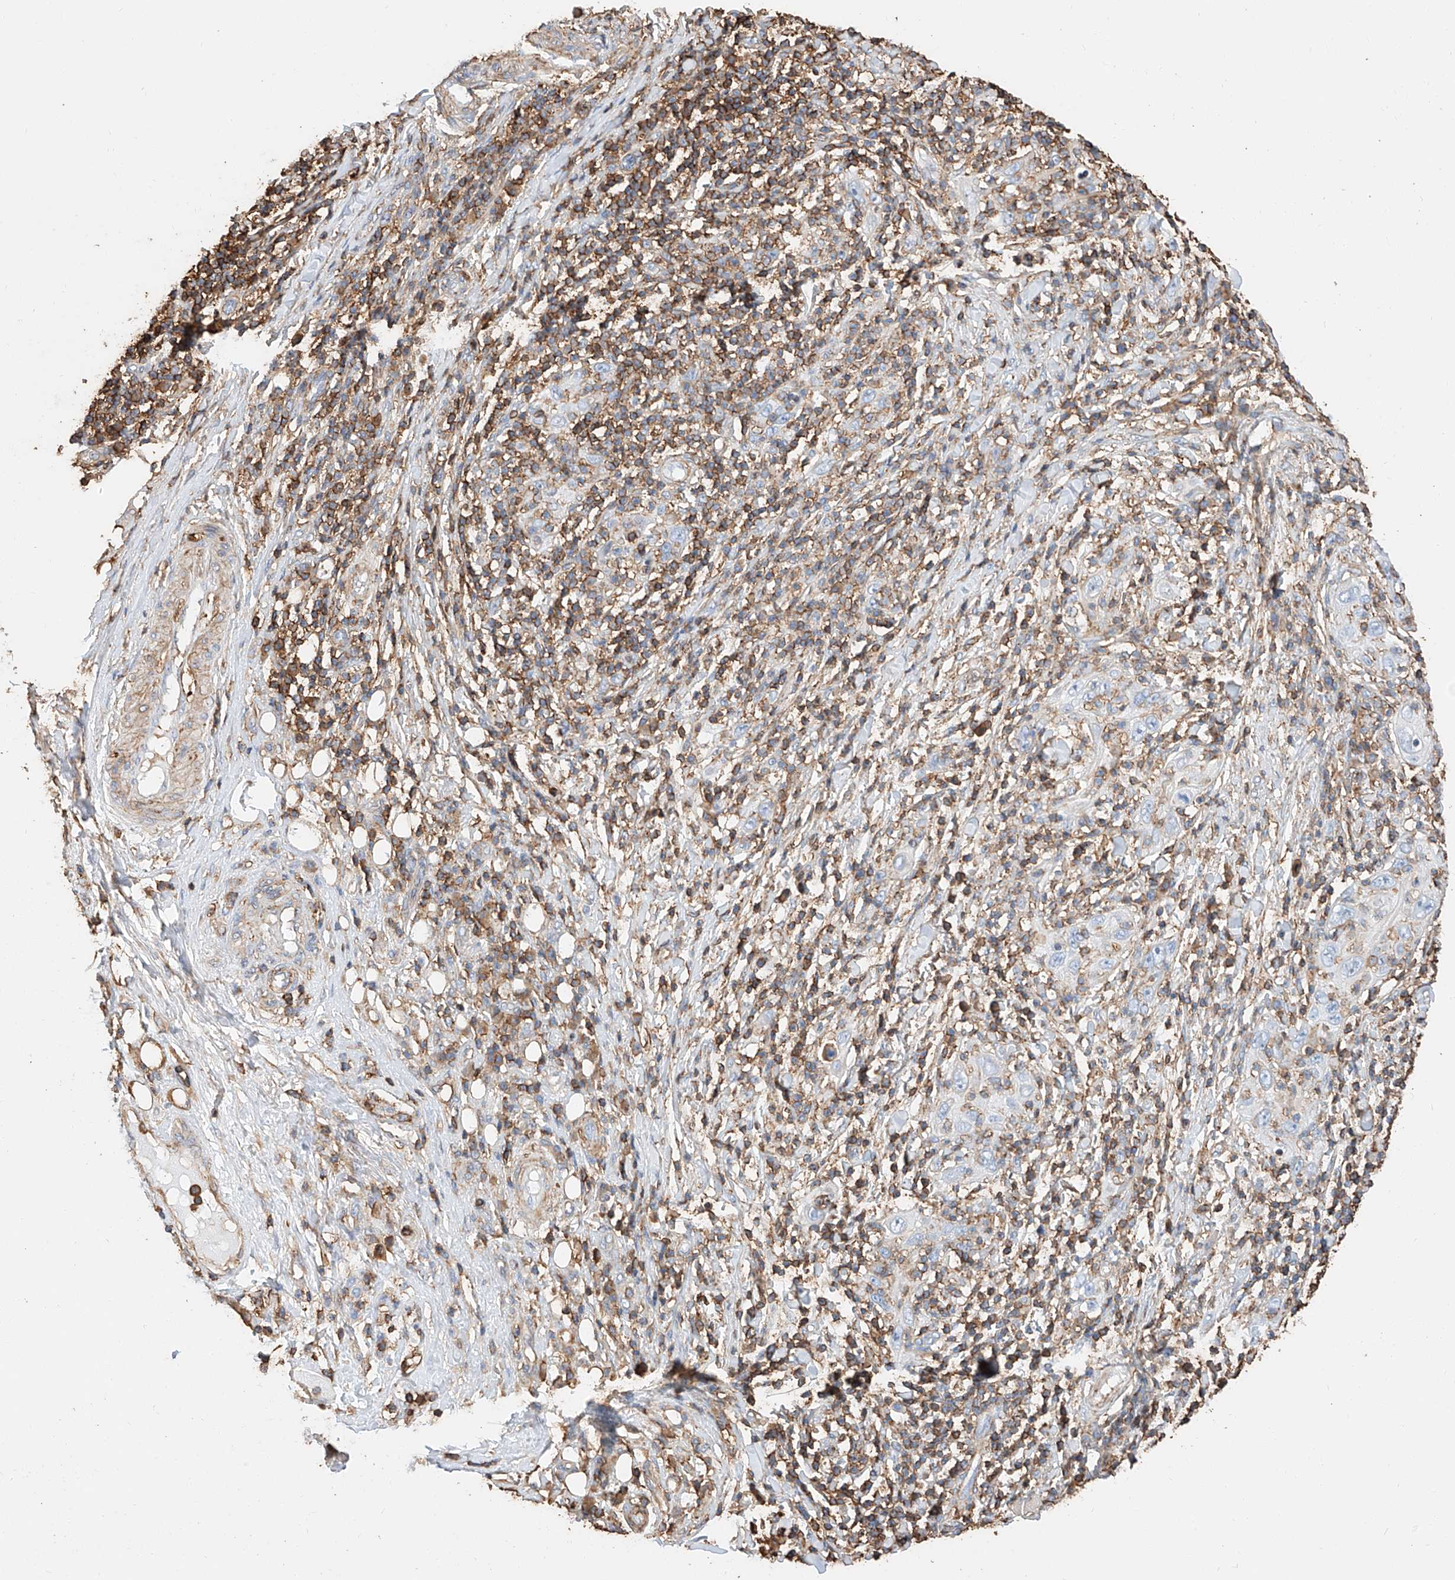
{"staining": {"intensity": "negative", "quantity": "none", "location": "none"}, "tissue": "skin cancer", "cell_type": "Tumor cells", "image_type": "cancer", "snomed": [{"axis": "morphology", "description": "Squamous cell carcinoma, NOS"}, {"axis": "topography", "description": "Skin"}], "caption": "An IHC image of squamous cell carcinoma (skin) is shown. There is no staining in tumor cells of squamous cell carcinoma (skin).", "gene": "WFS1", "patient": {"sex": "female", "age": 88}}